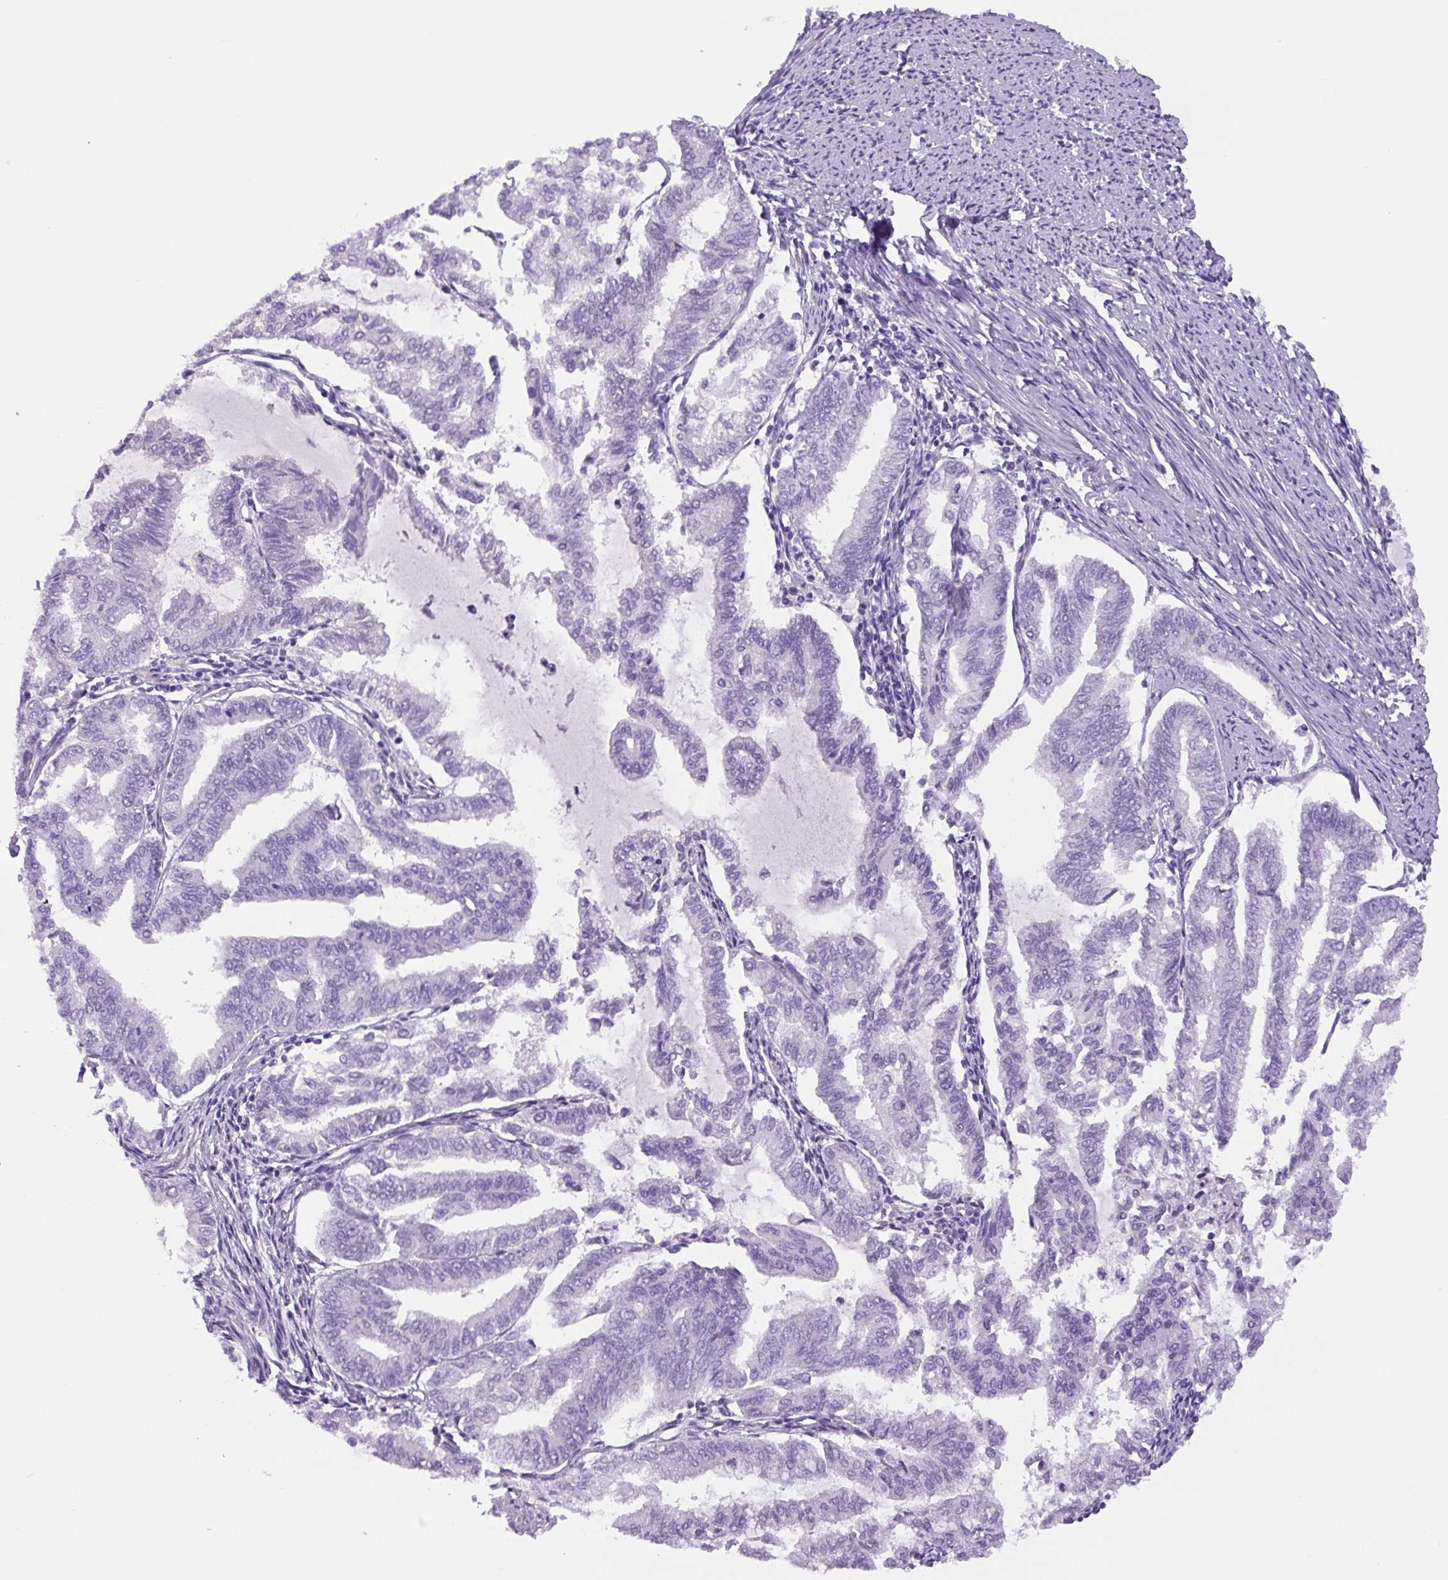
{"staining": {"intensity": "negative", "quantity": "none", "location": "none"}, "tissue": "endometrial cancer", "cell_type": "Tumor cells", "image_type": "cancer", "snomed": [{"axis": "morphology", "description": "Adenocarcinoma, NOS"}, {"axis": "topography", "description": "Endometrium"}], "caption": "Endometrial cancer (adenocarcinoma) stained for a protein using immunohistochemistry demonstrates no expression tumor cells.", "gene": "PRRT1", "patient": {"sex": "female", "age": 79}}